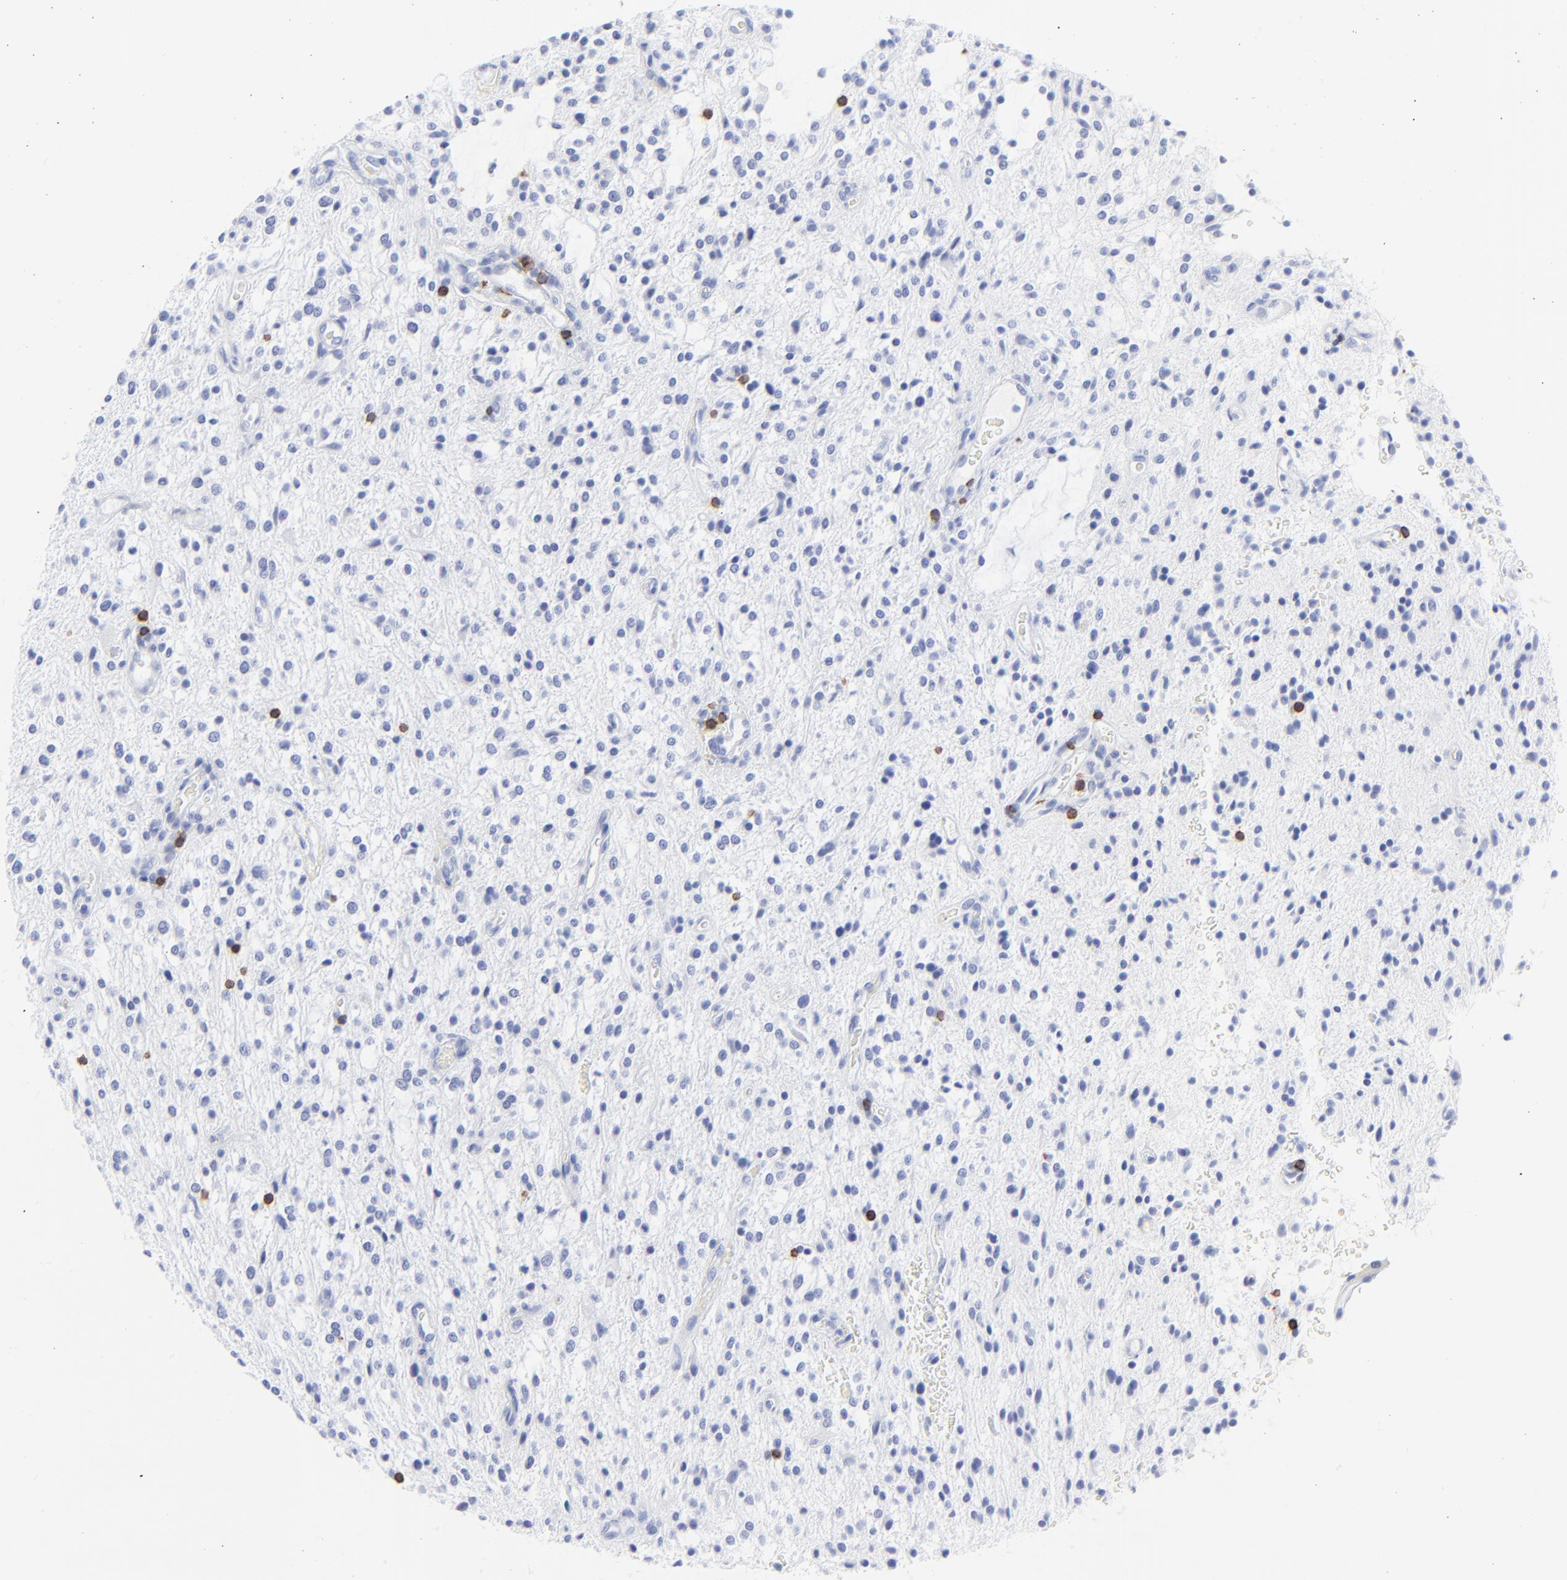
{"staining": {"intensity": "negative", "quantity": "none", "location": "none"}, "tissue": "glioma", "cell_type": "Tumor cells", "image_type": "cancer", "snomed": [{"axis": "morphology", "description": "Glioma, malignant, NOS"}, {"axis": "topography", "description": "Cerebellum"}], "caption": "This is an immunohistochemistry (IHC) image of human glioma. There is no positivity in tumor cells.", "gene": "LCK", "patient": {"sex": "female", "age": 10}}